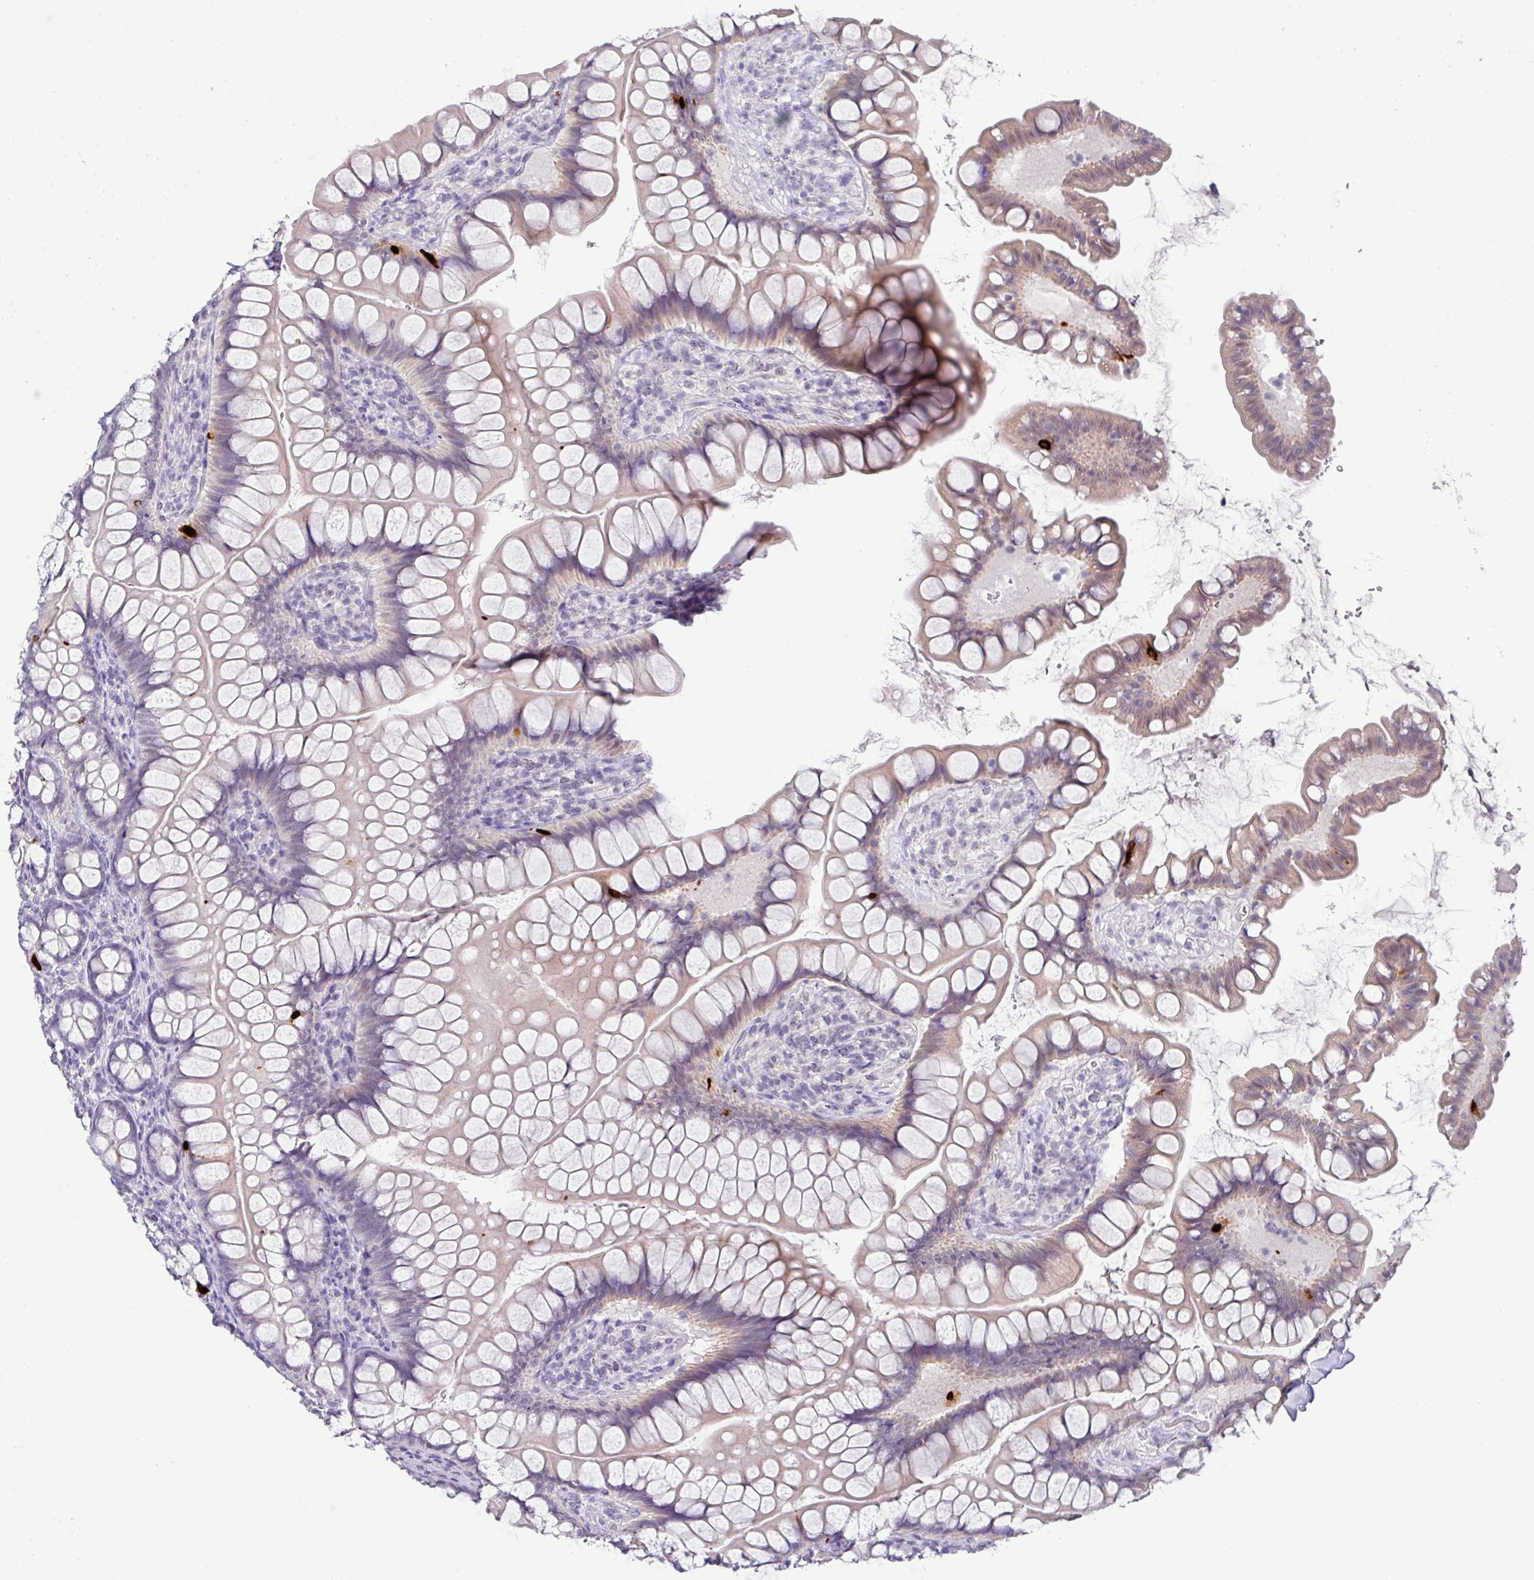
{"staining": {"intensity": "strong", "quantity": "<25%", "location": "cytoplasmic/membranous"}, "tissue": "small intestine", "cell_type": "Glandular cells", "image_type": "normal", "snomed": [{"axis": "morphology", "description": "Normal tissue, NOS"}, {"axis": "topography", "description": "Small intestine"}], "caption": "Protein expression analysis of unremarkable human small intestine reveals strong cytoplasmic/membranous positivity in about <25% of glandular cells.", "gene": "GCG", "patient": {"sex": "male", "age": 70}}